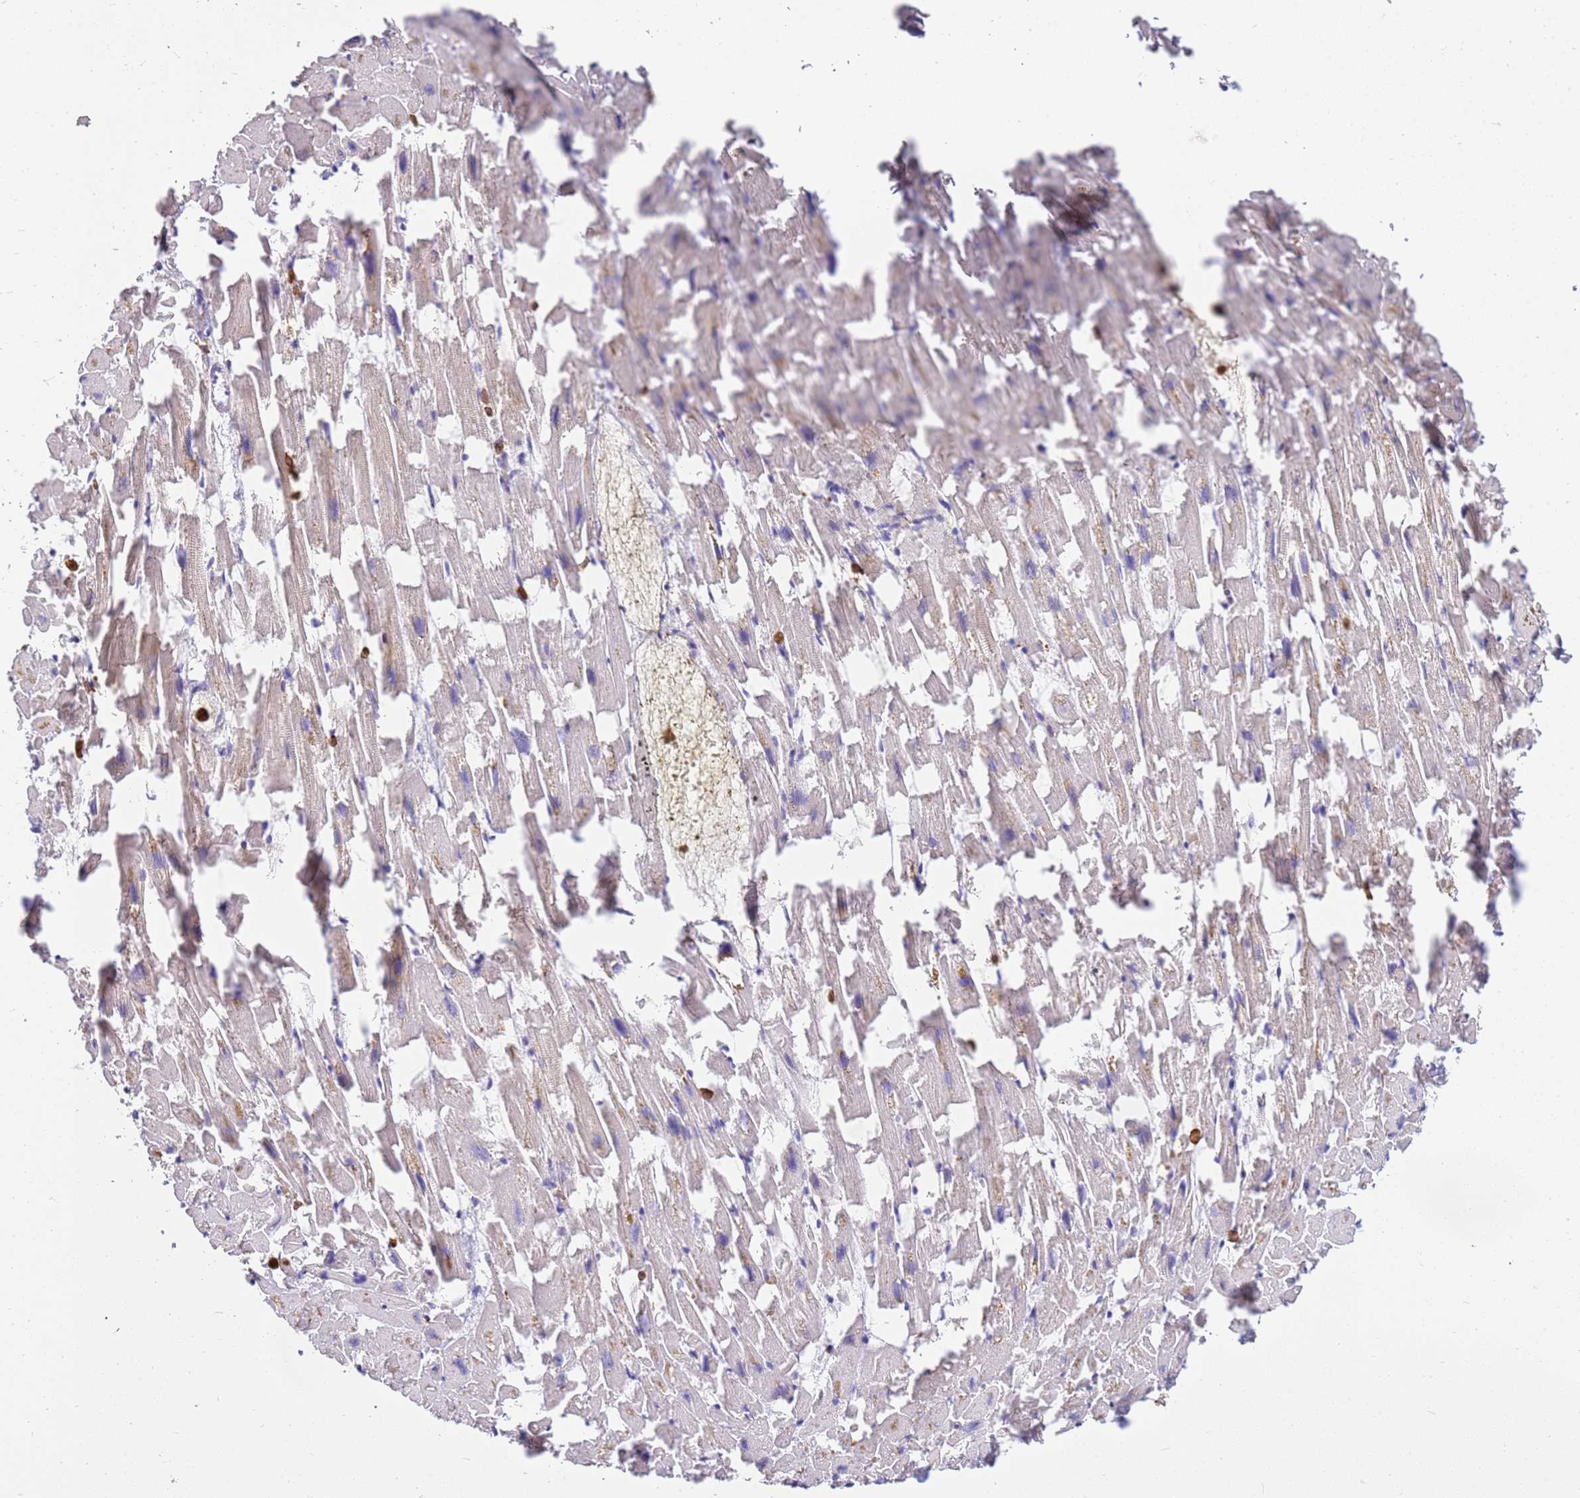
{"staining": {"intensity": "negative", "quantity": "none", "location": "none"}, "tissue": "heart muscle", "cell_type": "Cardiomyocytes", "image_type": "normal", "snomed": [{"axis": "morphology", "description": "Normal tissue, NOS"}, {"axis": "topography", "description": "Heart"}], "caption": "Immunohistochemistry (IHC) image of unremarkable human heart muscle stained for a protein (brown), which demonstrates no staining in cardiomyocytes.", "gene": "CORO1A", "patient": {"sex": "female", "age": 64}}